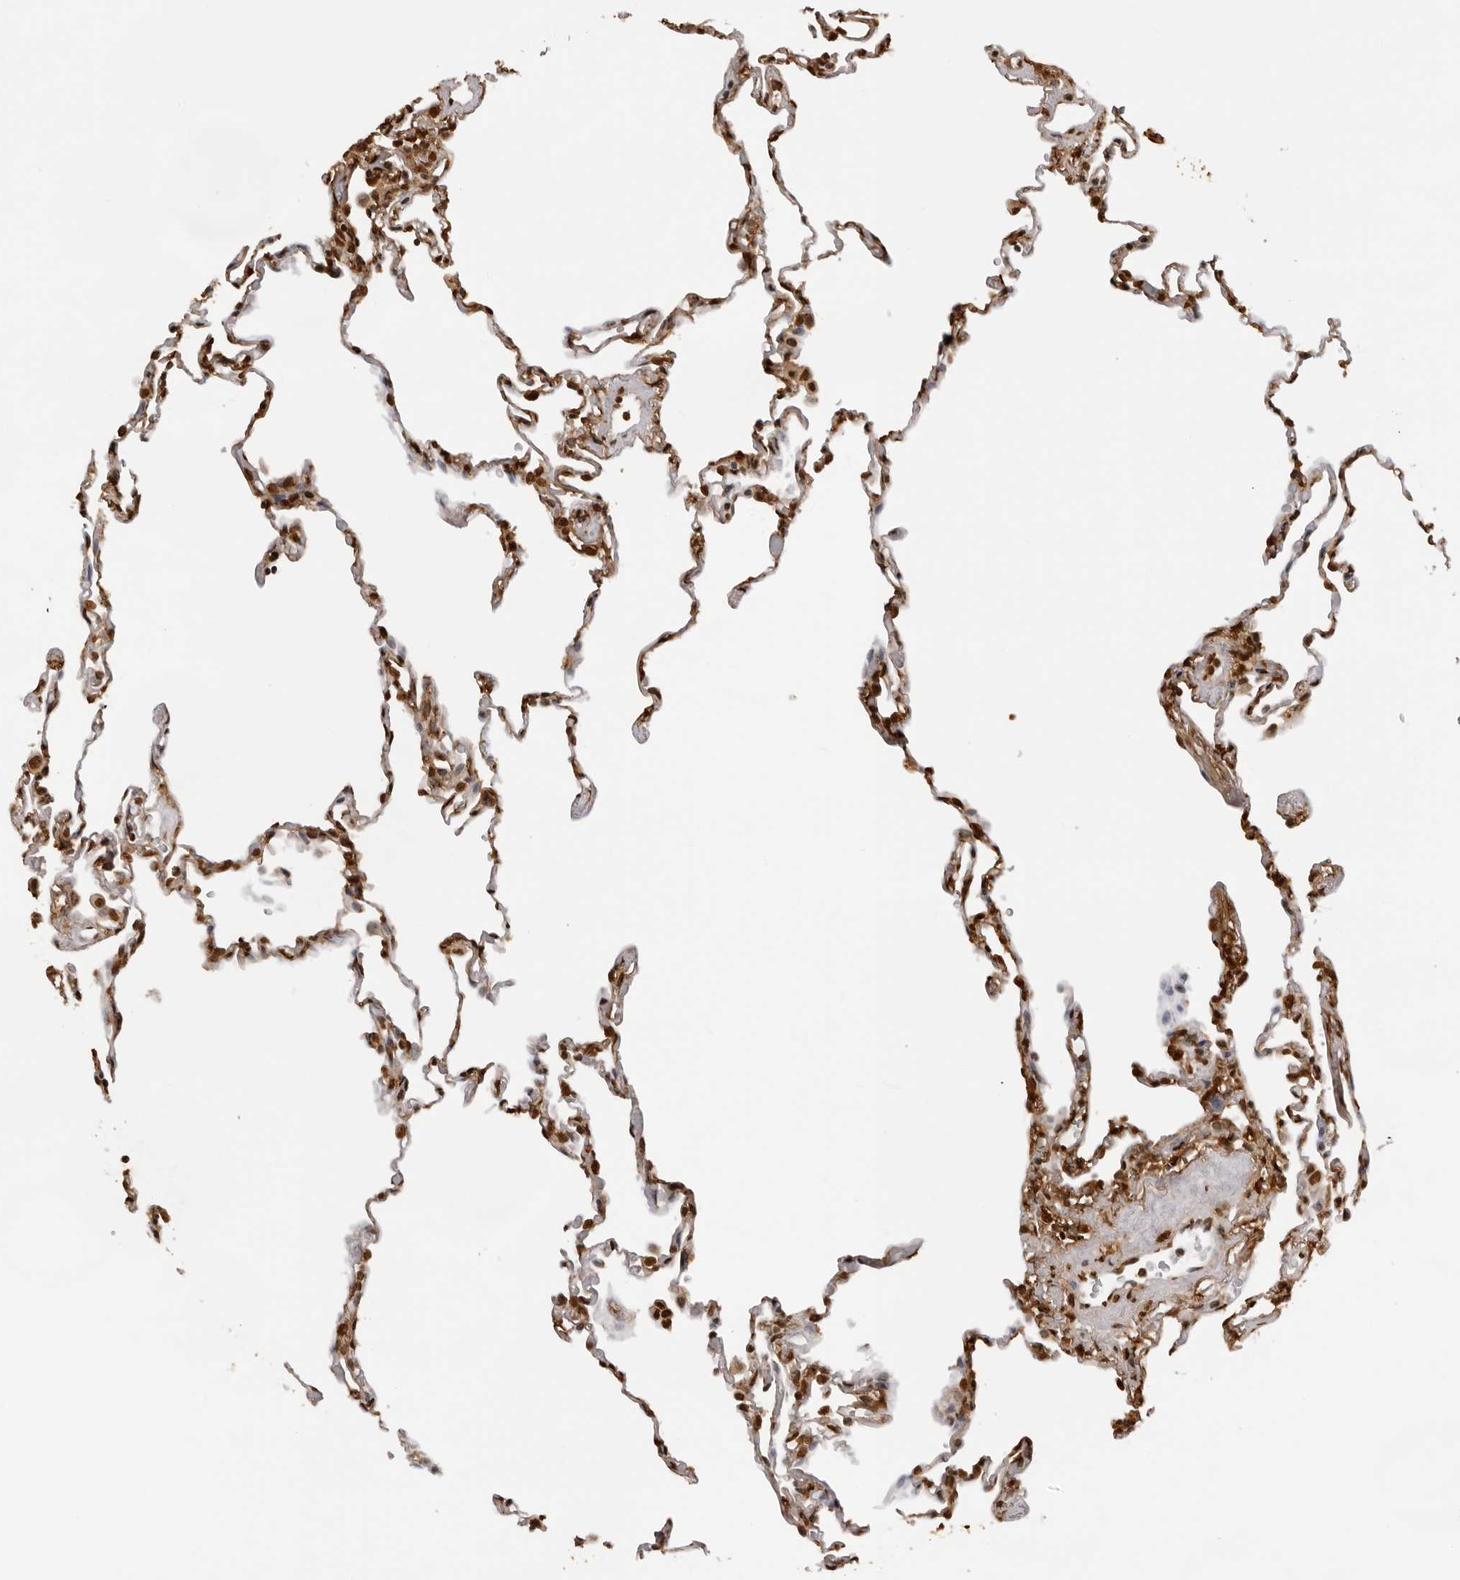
{"staining": {"intensity": "strong", "quantity": ">75%", "location": "nuclear"}, "tissue": "lung", "cell_type": "Alveolar cells", "image_type": "normal", "snomed": [{"axis": "morphology", "description": "Normal tissue, NOS"}, {"axis": "topography", "description": "Lung"}], "caption": "A high amount of strong nuclear staining is appreciated in about >75% of alveolar cells in normal lung.", "gene": "ZFP91", "patient": {"sex": "male", "age": 59}}